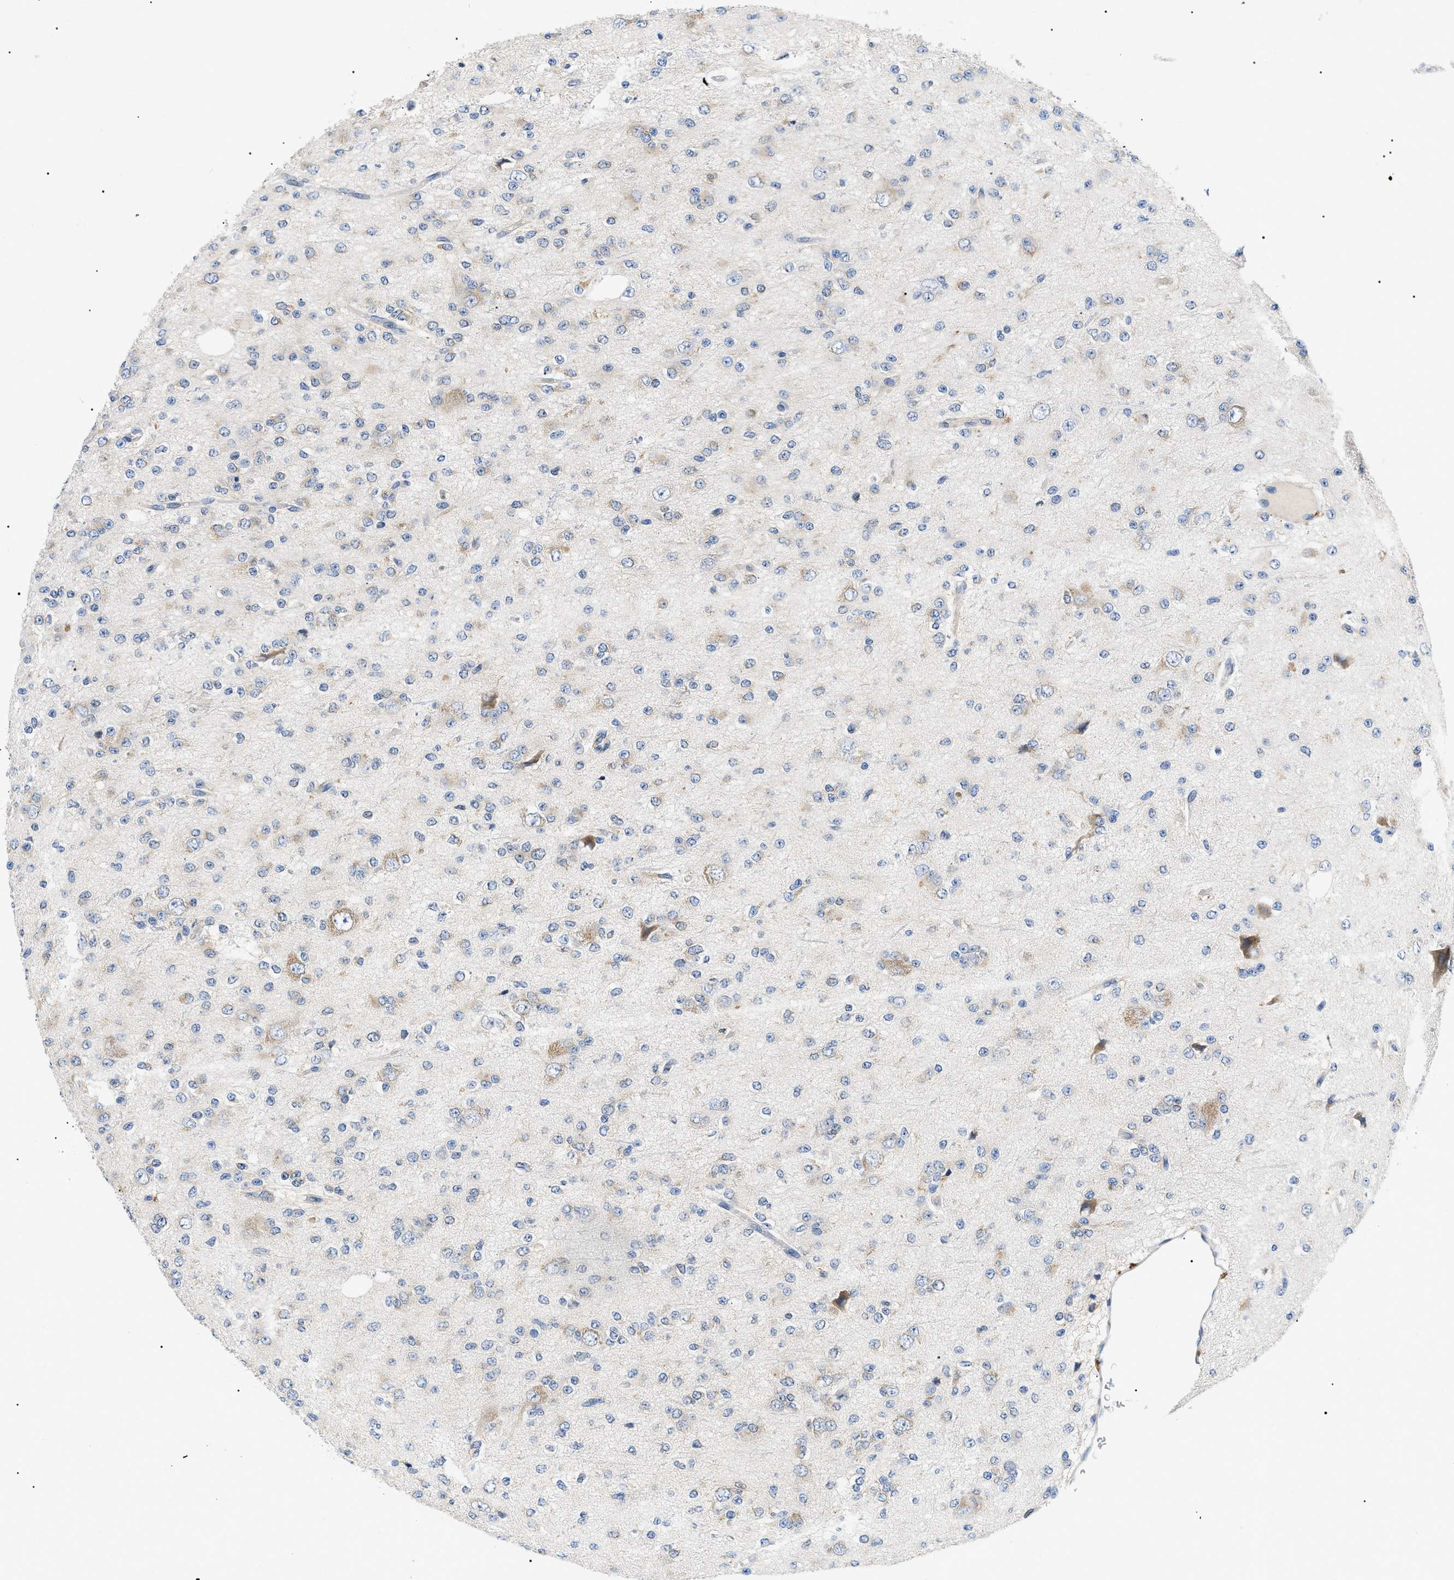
{"staining": {"intensity": "negative", "quantity": "none", "location": "none"}, "tissue": "glioma", "cell_type": "Tumor cells", "image_type": "cancer", "snomed": [{"axis": "morphology", "description": "Glioma, malignant, Low grade"}, {"axis": "topography", "description": "Brain"}], "caption": "Histopathology image shows no protein staining in tumor cells of glioma tissue.", "gene": "DERL1", "patient": {"sex": "male", "age": 38}}